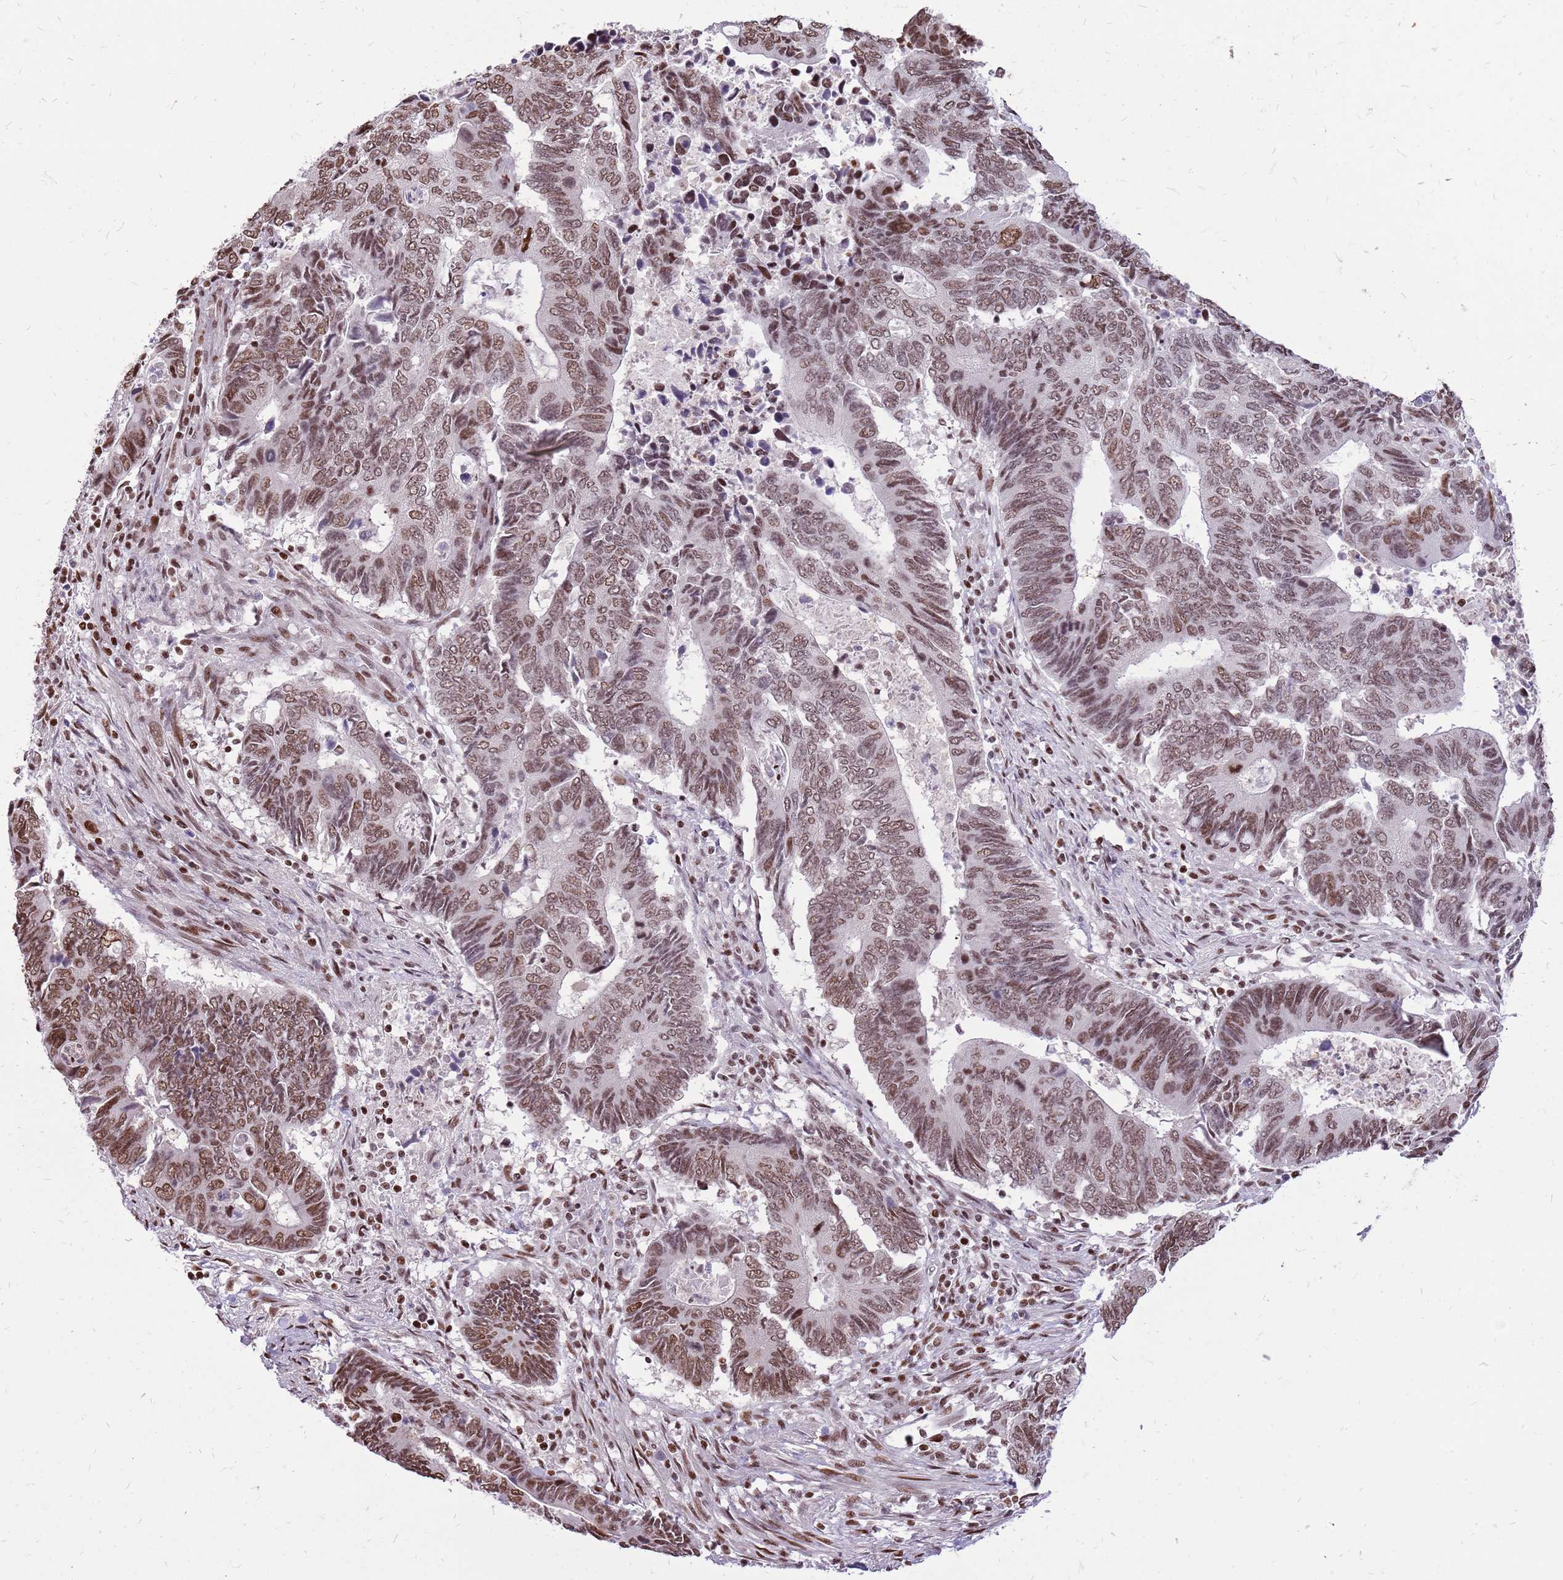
{"staining": {"intensity": "moderate", "quantity": ">75%", "location": "nuclear"}, "tissue": "colorectal cancer", "cell_type": "Tumor cells", "image_type": "cancer", "snomed": [{"axis": "morphology", "description": "Adenocarcinoma, NOS"}, {"axis": "topography", "description": "Colon"}], "caption": "Immunohistochemistry (DAB) staining of human adenocarcinoma (colorectal) displays moderate nuclear protein staining in about >75% of tumor cells.", "gene": "WASHC4", "patient": {"sex": "male", "age": 87}}